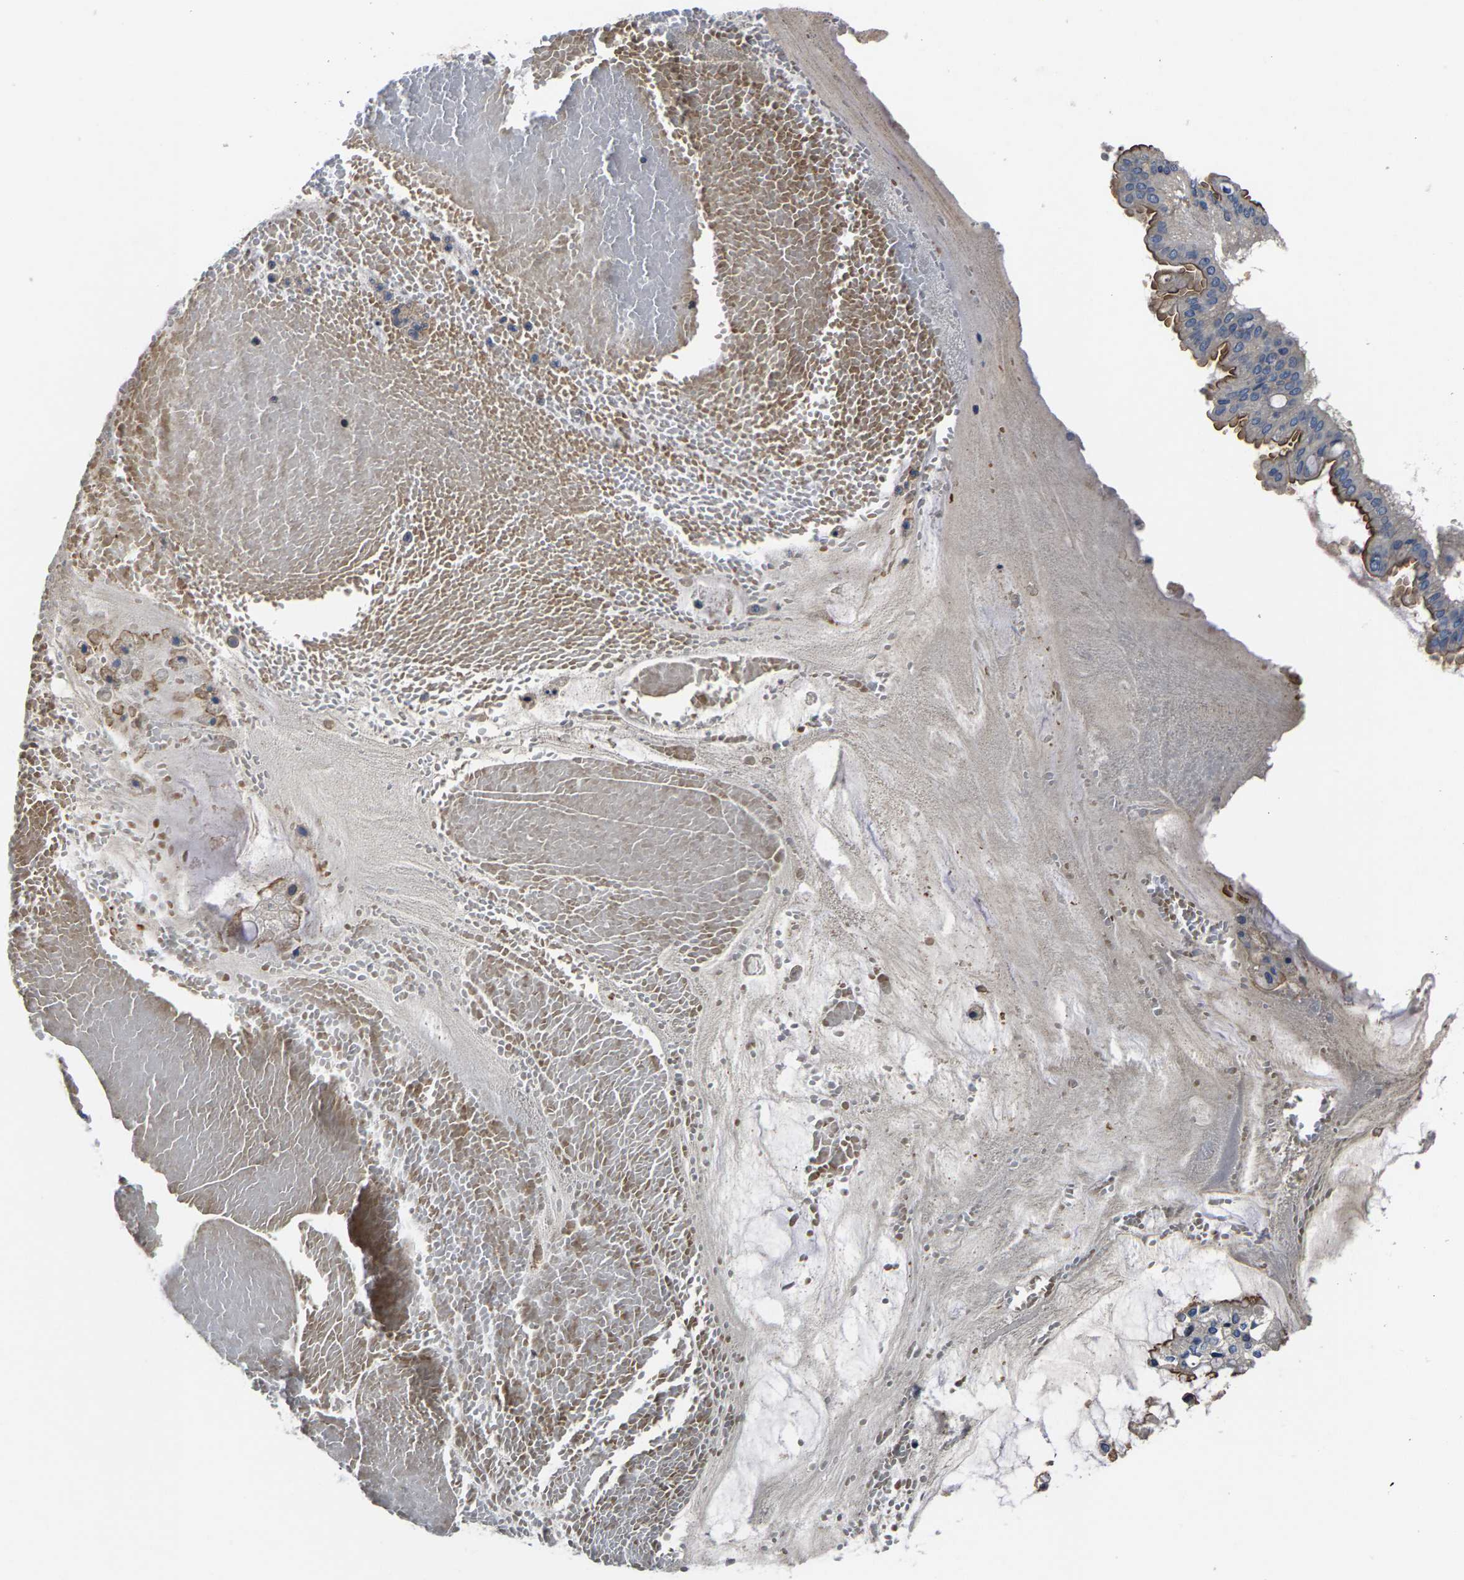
{"staining": {"intensity": "moderate", "quantity": ">75%", "location": "cytoplasmic/membranous"}, "tissue": "ovarian cancer", "cell_type": "Tumor cells", "image_type": "cancer", "snomed": [{"axis": "morphology", "description": "Cystadenocarcinoma, mucinous, NOS"}, {"axis": "topography", "description": "Ovary"}], "caption": "DAB (3,3'-diaminobenzidine) immunohistochemical staining of mucinous cystadenocarcinoma (ovarian) reveals moderate cytoplasmic/membranous protein positivity in about >75% of tumor cells. Using DAB (3,3'-diaminobenzidine) (brown) and hematoxylin (blue) stains, captured at high magnification using brightfield microscopy.", "gene": "AGBL3", "patient": {"sex": "female", "age": 73}}